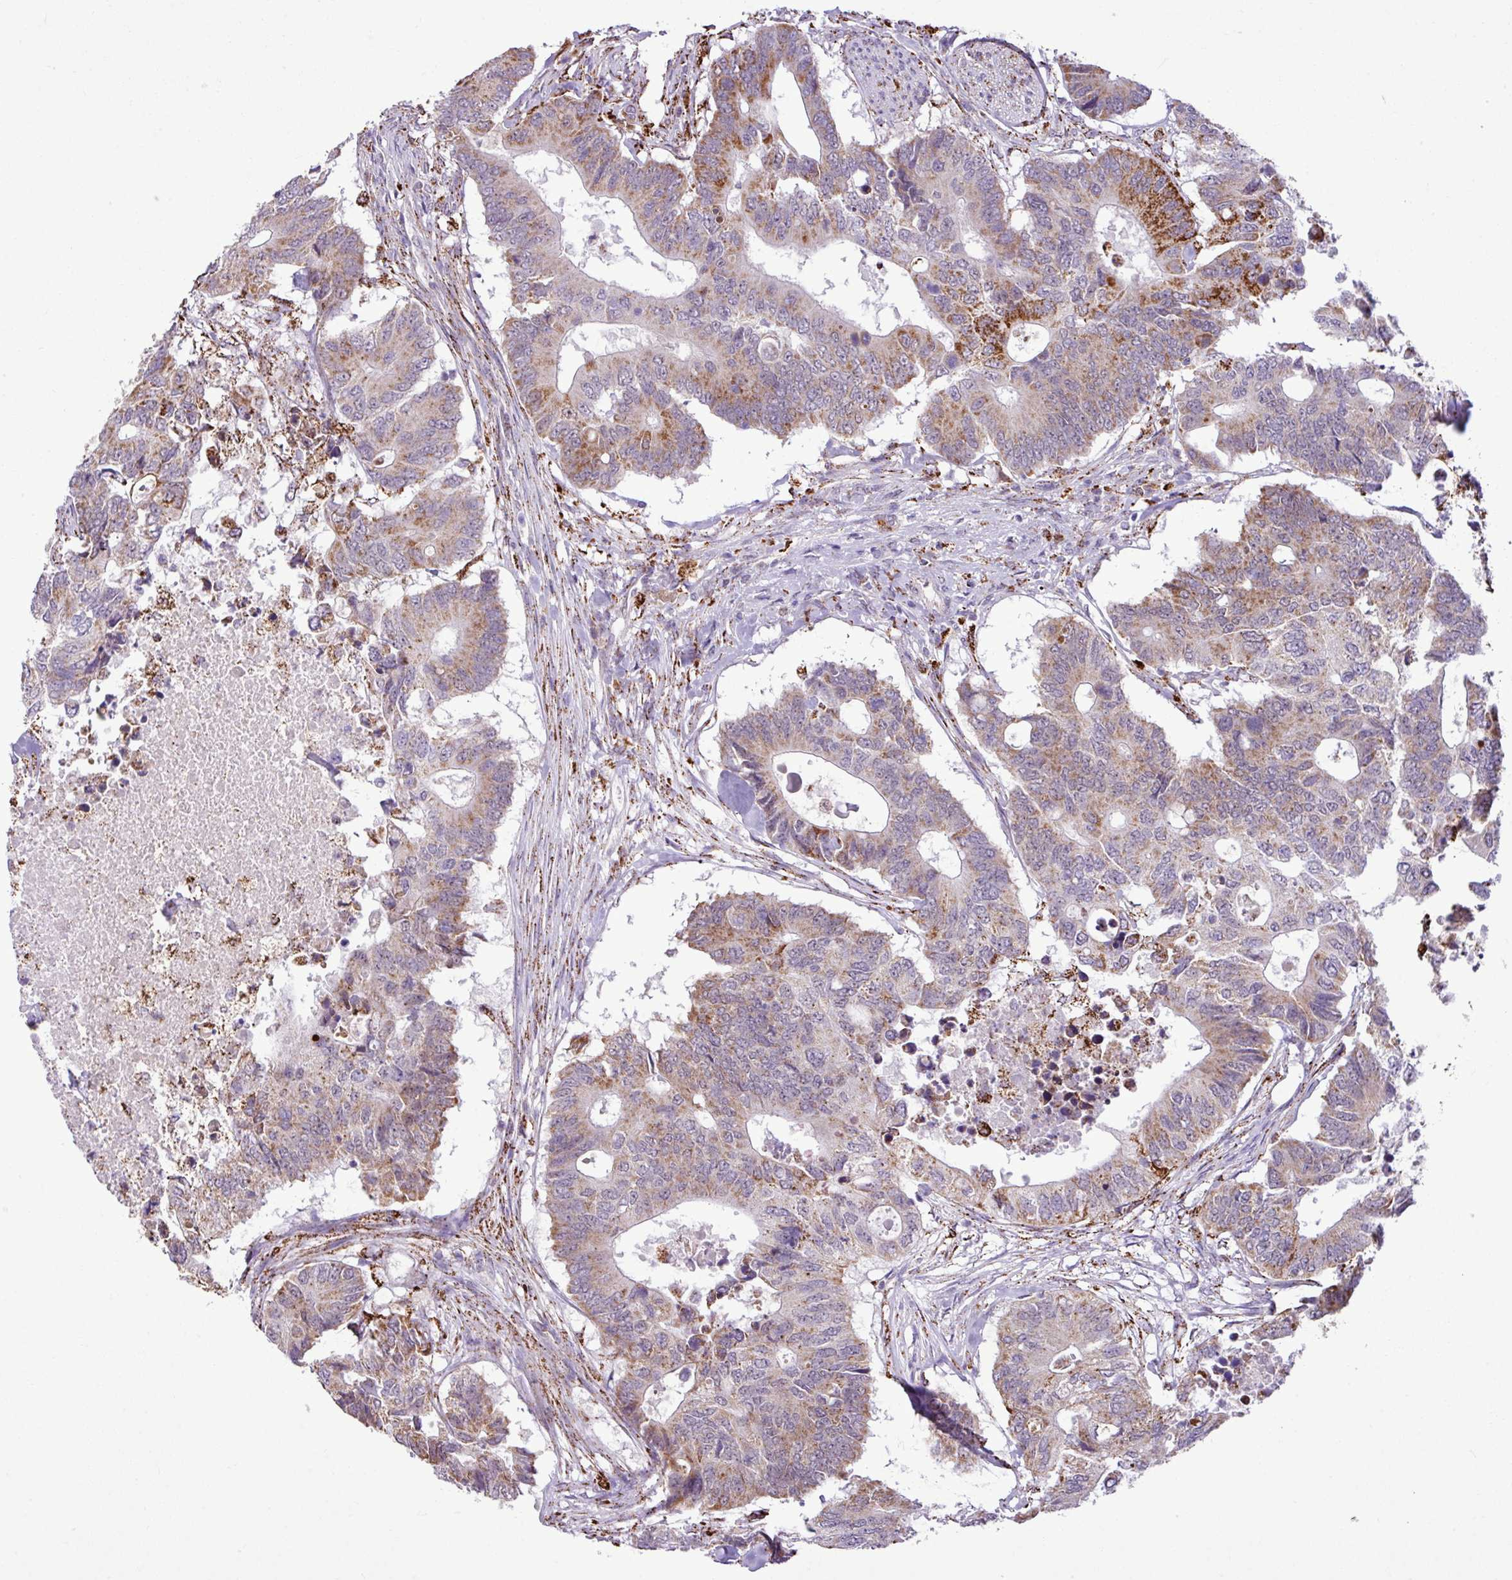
{"staining": {"intensity": "moderate", "quantity": "25%-75%", "location": "cytoplasmic/membranous"}, "tissue": "colorectal cancer", "cell_type": "Tumor cells", "image_type": "cancer", "snomed": [{"axis": "morphology", "description": "Adenocarcinoma, NOS"}, {"axis": "topography", "description": "Colon"}], "caption": "About 25%-75% of tumor cells in colorectal adenocarcinoma exhibit moderate cytoplasmic/membranous protein staining as visualized by brown immunohistochemical staining.", "gene": "SGPP1", "patient": {"sex": "male", "age": 71}}